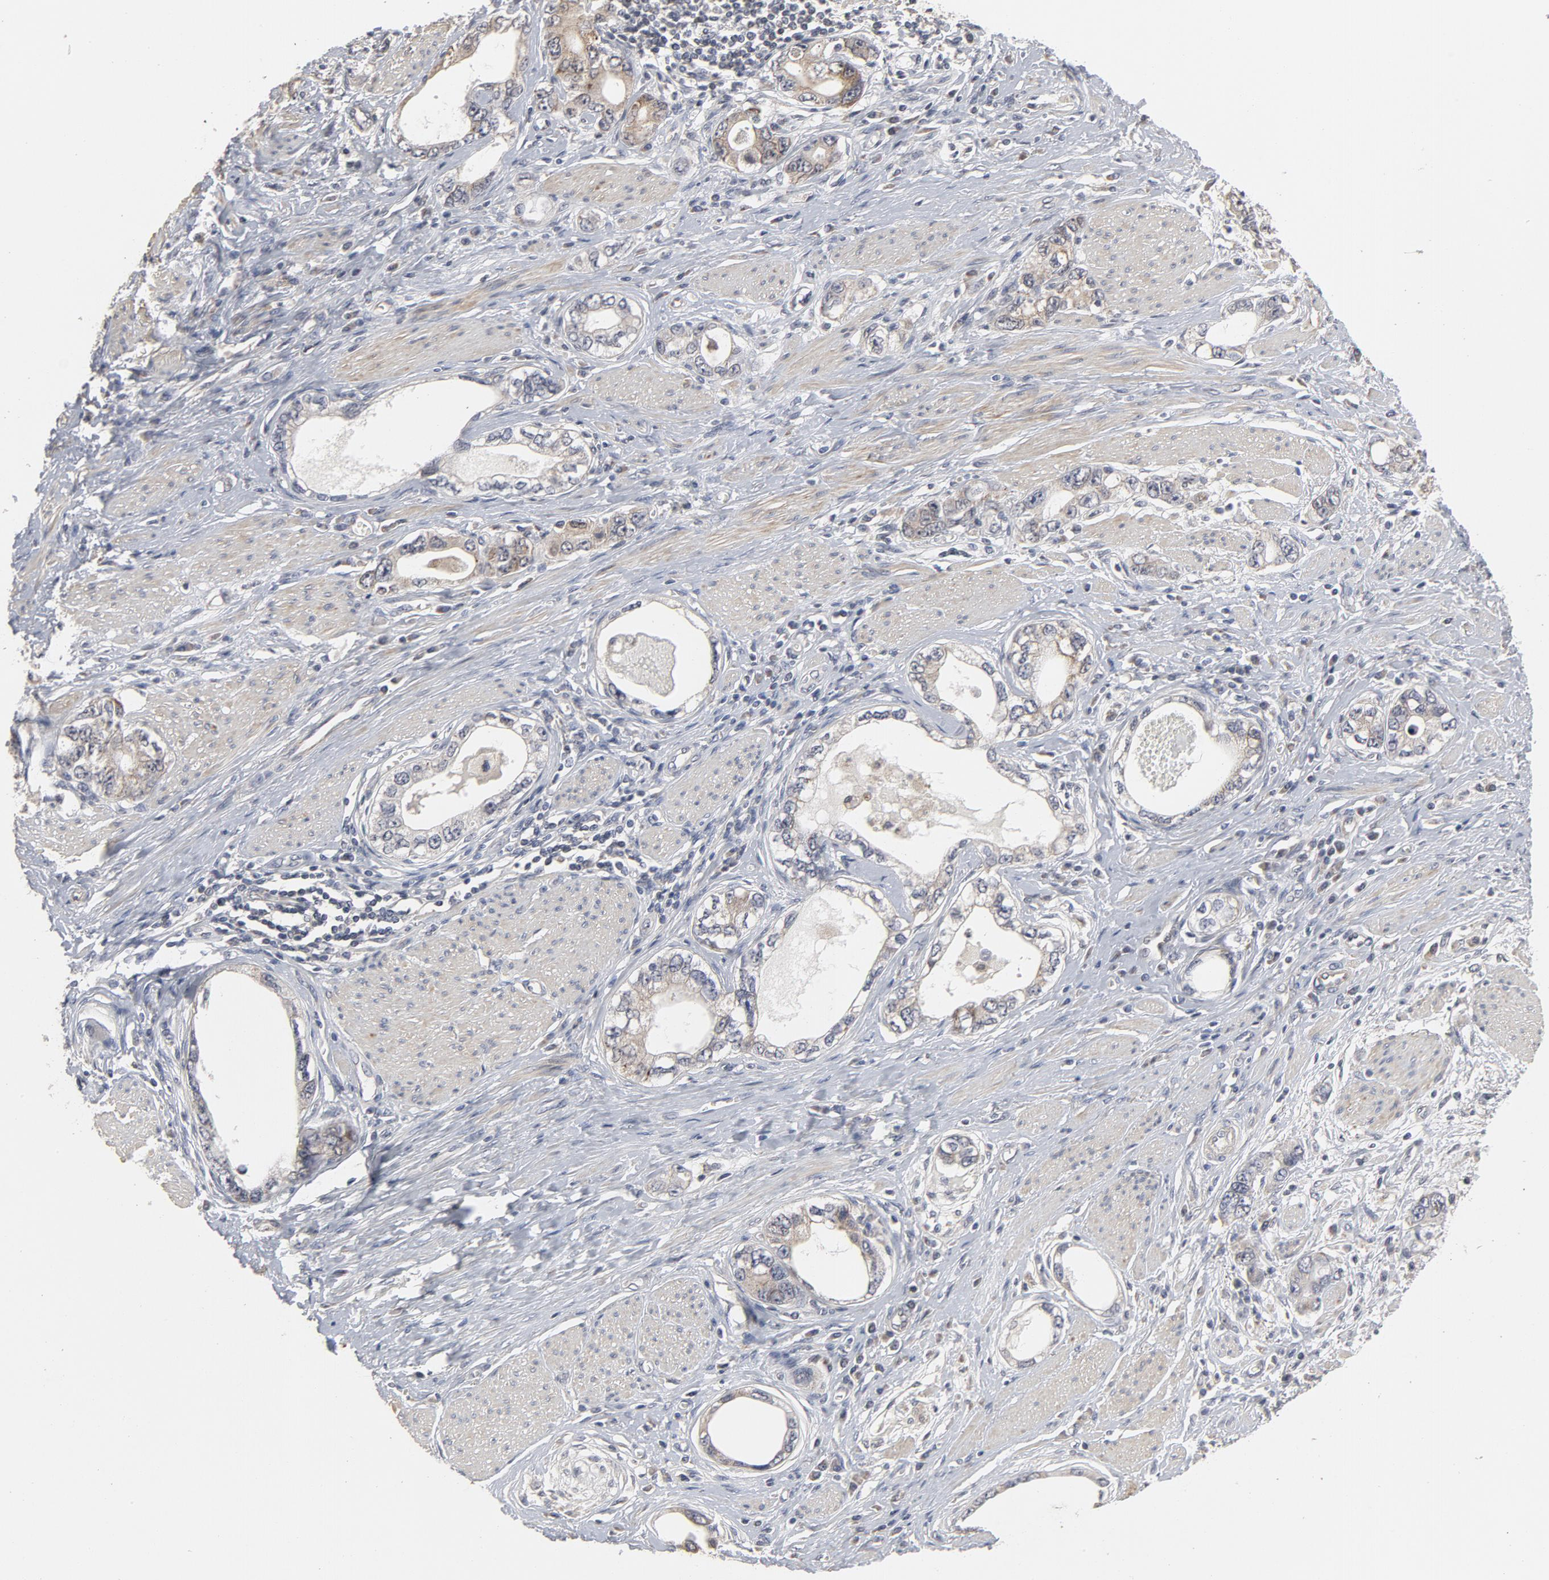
{"staining": {"intensity": "weak", "quantity": "25%-75%", "location": "cytoplasmic/membranous"}, "tissue": "stomach cancer", "cell_type": "Tumor cells", "image_type": "cancer", "snomed": [{"axis": "morphology", "description": "Adenocarcinoma, NOS"}, {"axis": "topography", "description": "Stomach, lower"}], "caption": "The image reveals staining of stomach adenocarcinoma, revealing weak cytoplasmic/membranous protein staining (brown color) within tumor cells. The protein of interest is shown in brown color, while the nuclei are stained blue.", "gene": "PPP1R1B", "patient": {"sex": "female", "age": 93}}